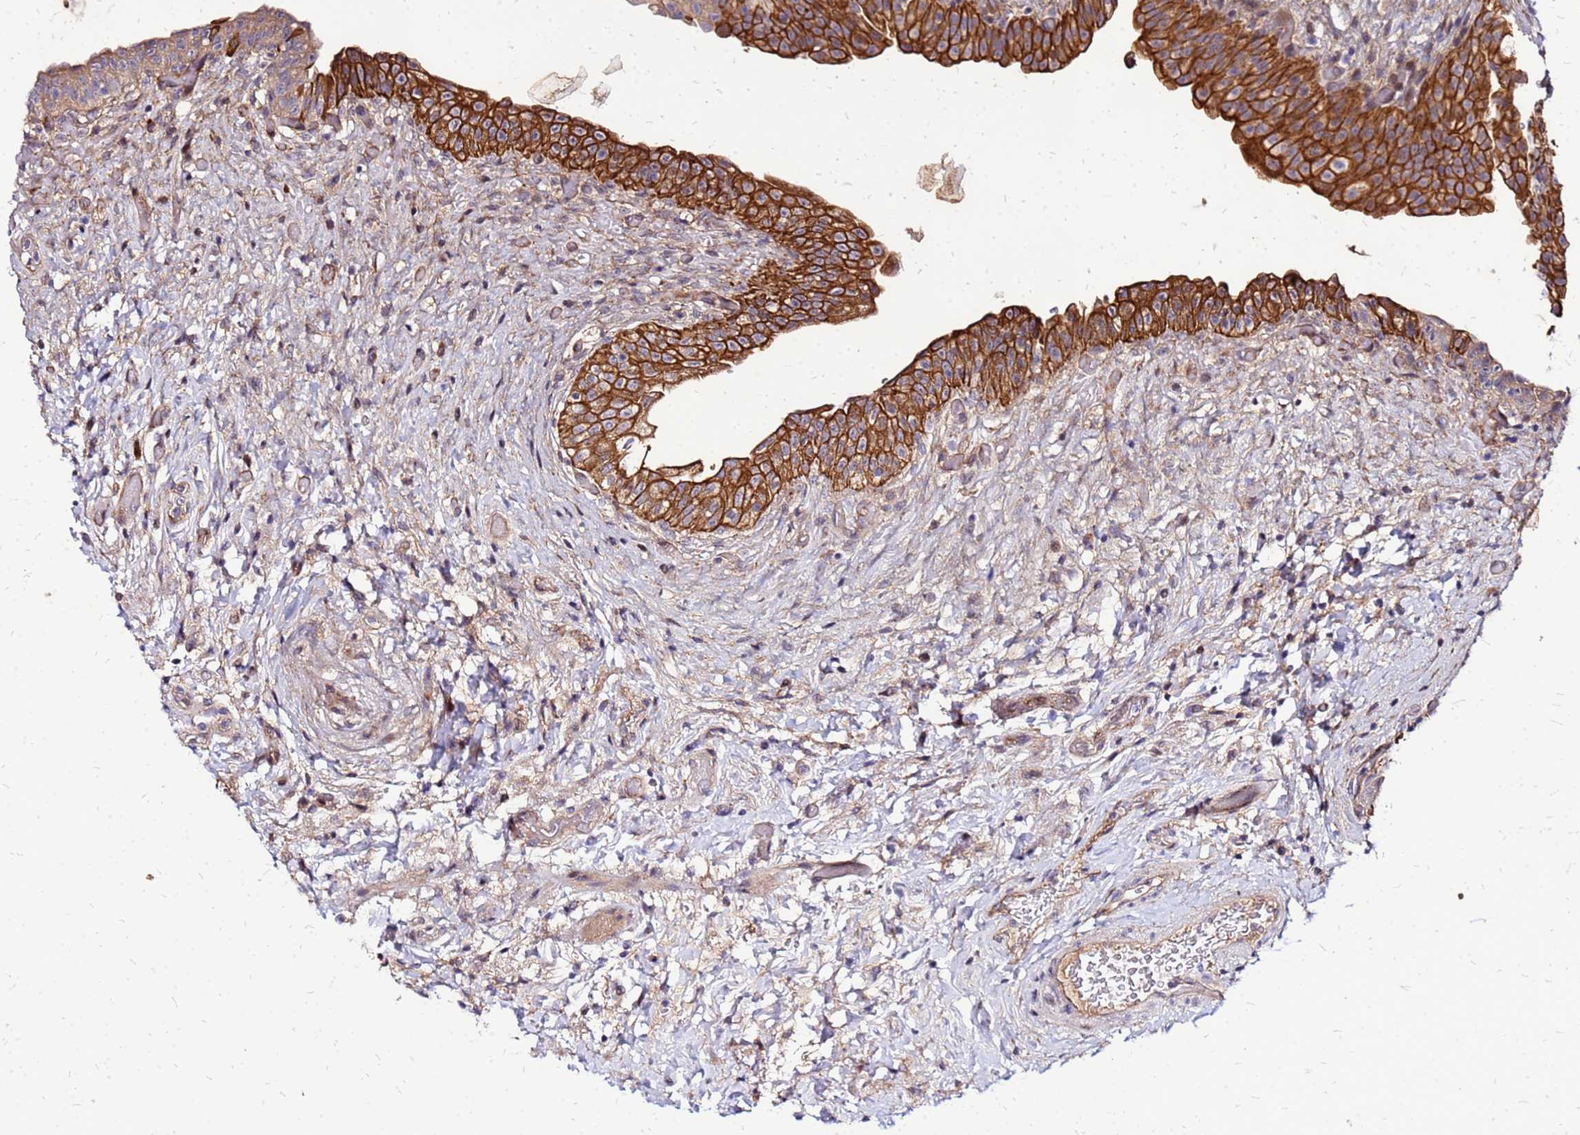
{"staining": {"intensity": "strong", "quantity": "25%-75%", "location": "cytoplasmic/membranous"}, "tissue": "urinary bladder", "cell_type": "Urothelial cells", "image_type": "normal", "snomed": [{"axis": "morphology", "description": "Normal tissue, NOS"}, {"axis": "topography", "description": "Urinary bladder"}], "caption": "Normal urinary bladder shows strong cytoplasmic/membranous expression in approximately 25%-75% of urothelial cells The staining was performed using DAB (3,3'-diaminobenzidine) to visualize the protein expression in brown, while the nuclei were stained in blue with hematoxylin (Magnification: 20x)..", "gene": "VMO1", "patient": {"sex": "male", "age": 69}}